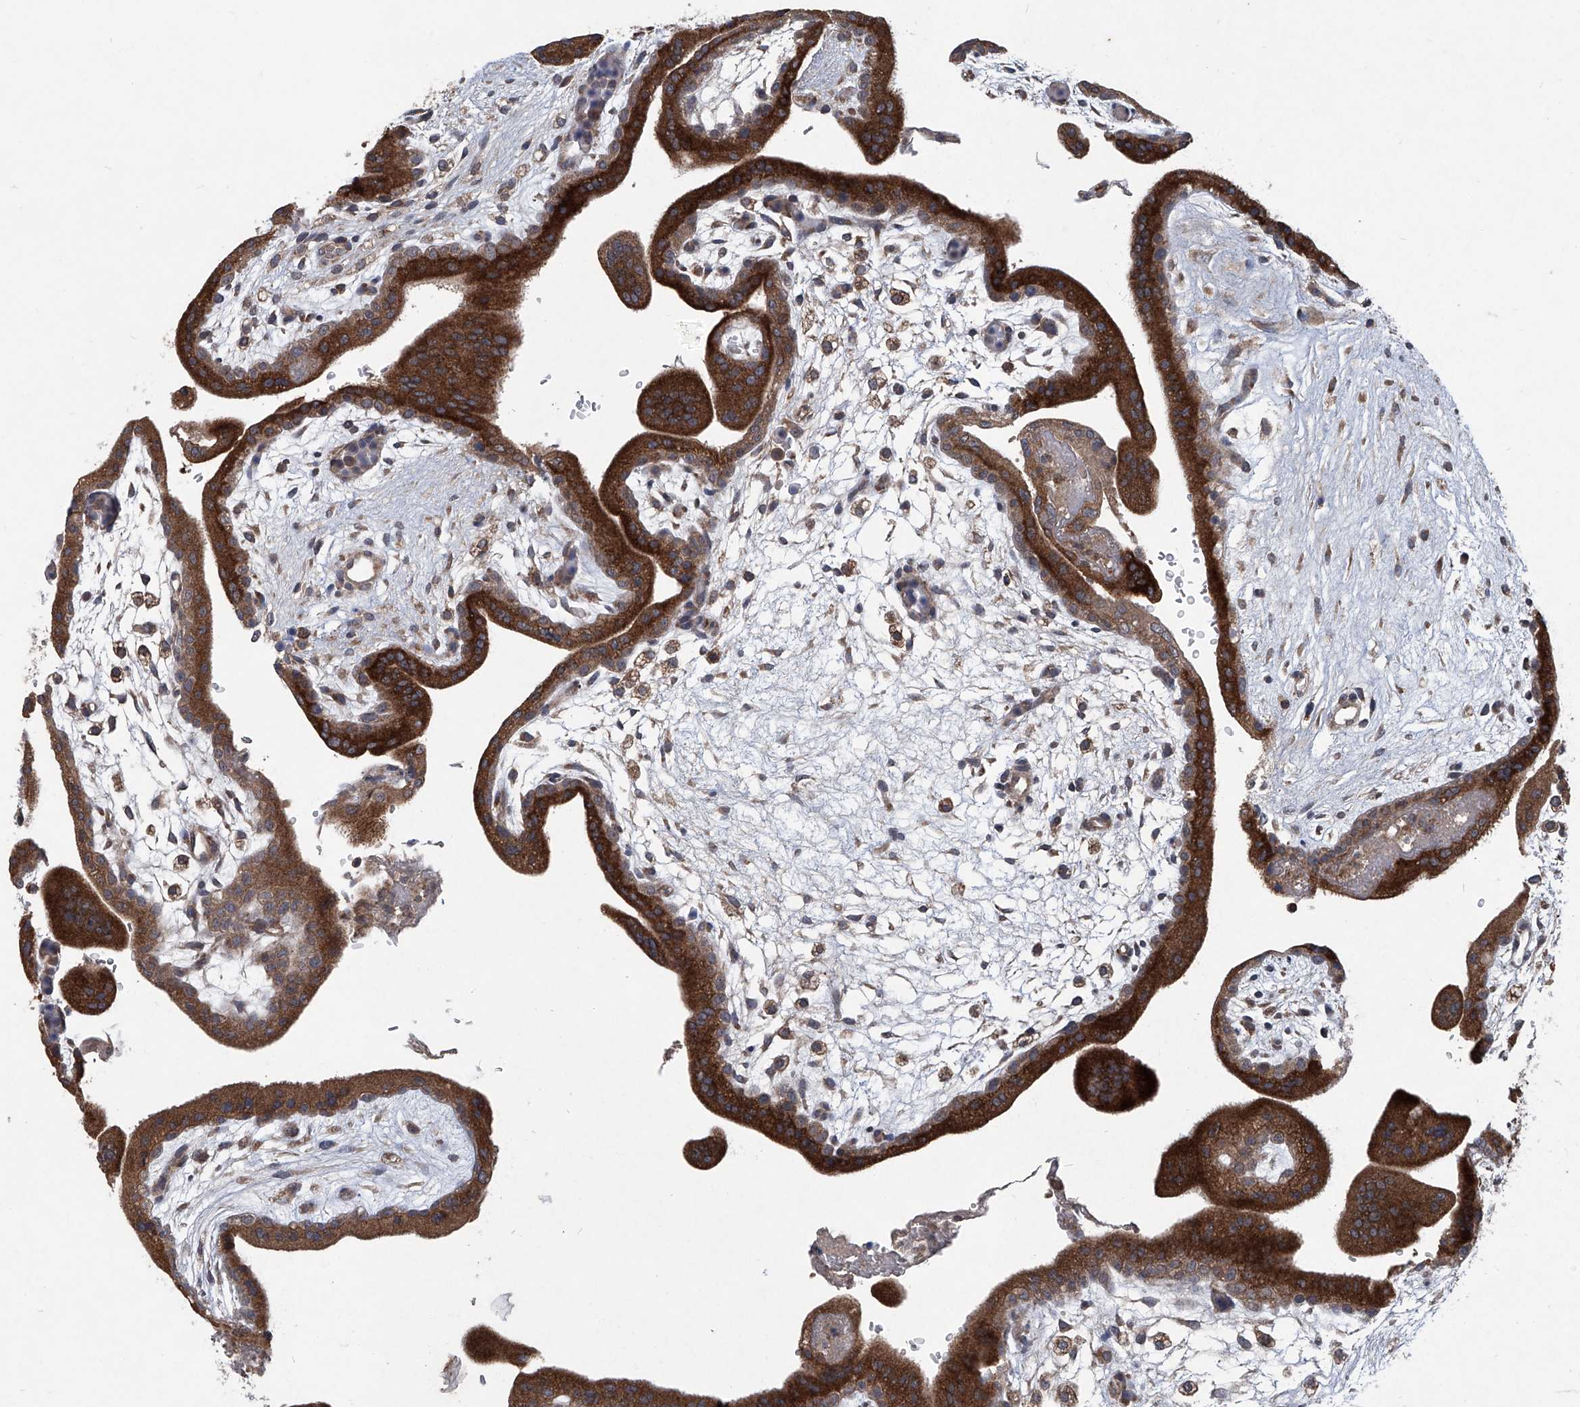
{"staining": {"intensity": "strong", "quantity": ">75%", "location": "cytoplasmic/membranous"}, "tissue": "placenta", "cell_type": "Trophoblastic cells", "image_type": "normal", "snomed": [{"axis": "morphology", "description": "Normal tissue, NOS"}, {"axis": "topography", "description": "Placenta"}], "caption": "Benign placenta reveals strong cytoplasmic/membranous expression in approximately >75% of trophoblastic cells (DAB (3,3'-diaminobenzidine) IHC with brightfield microscopy, high magnification)..", "gene": "SUMF2", "patient": {"sex": "female", "age": 35}}